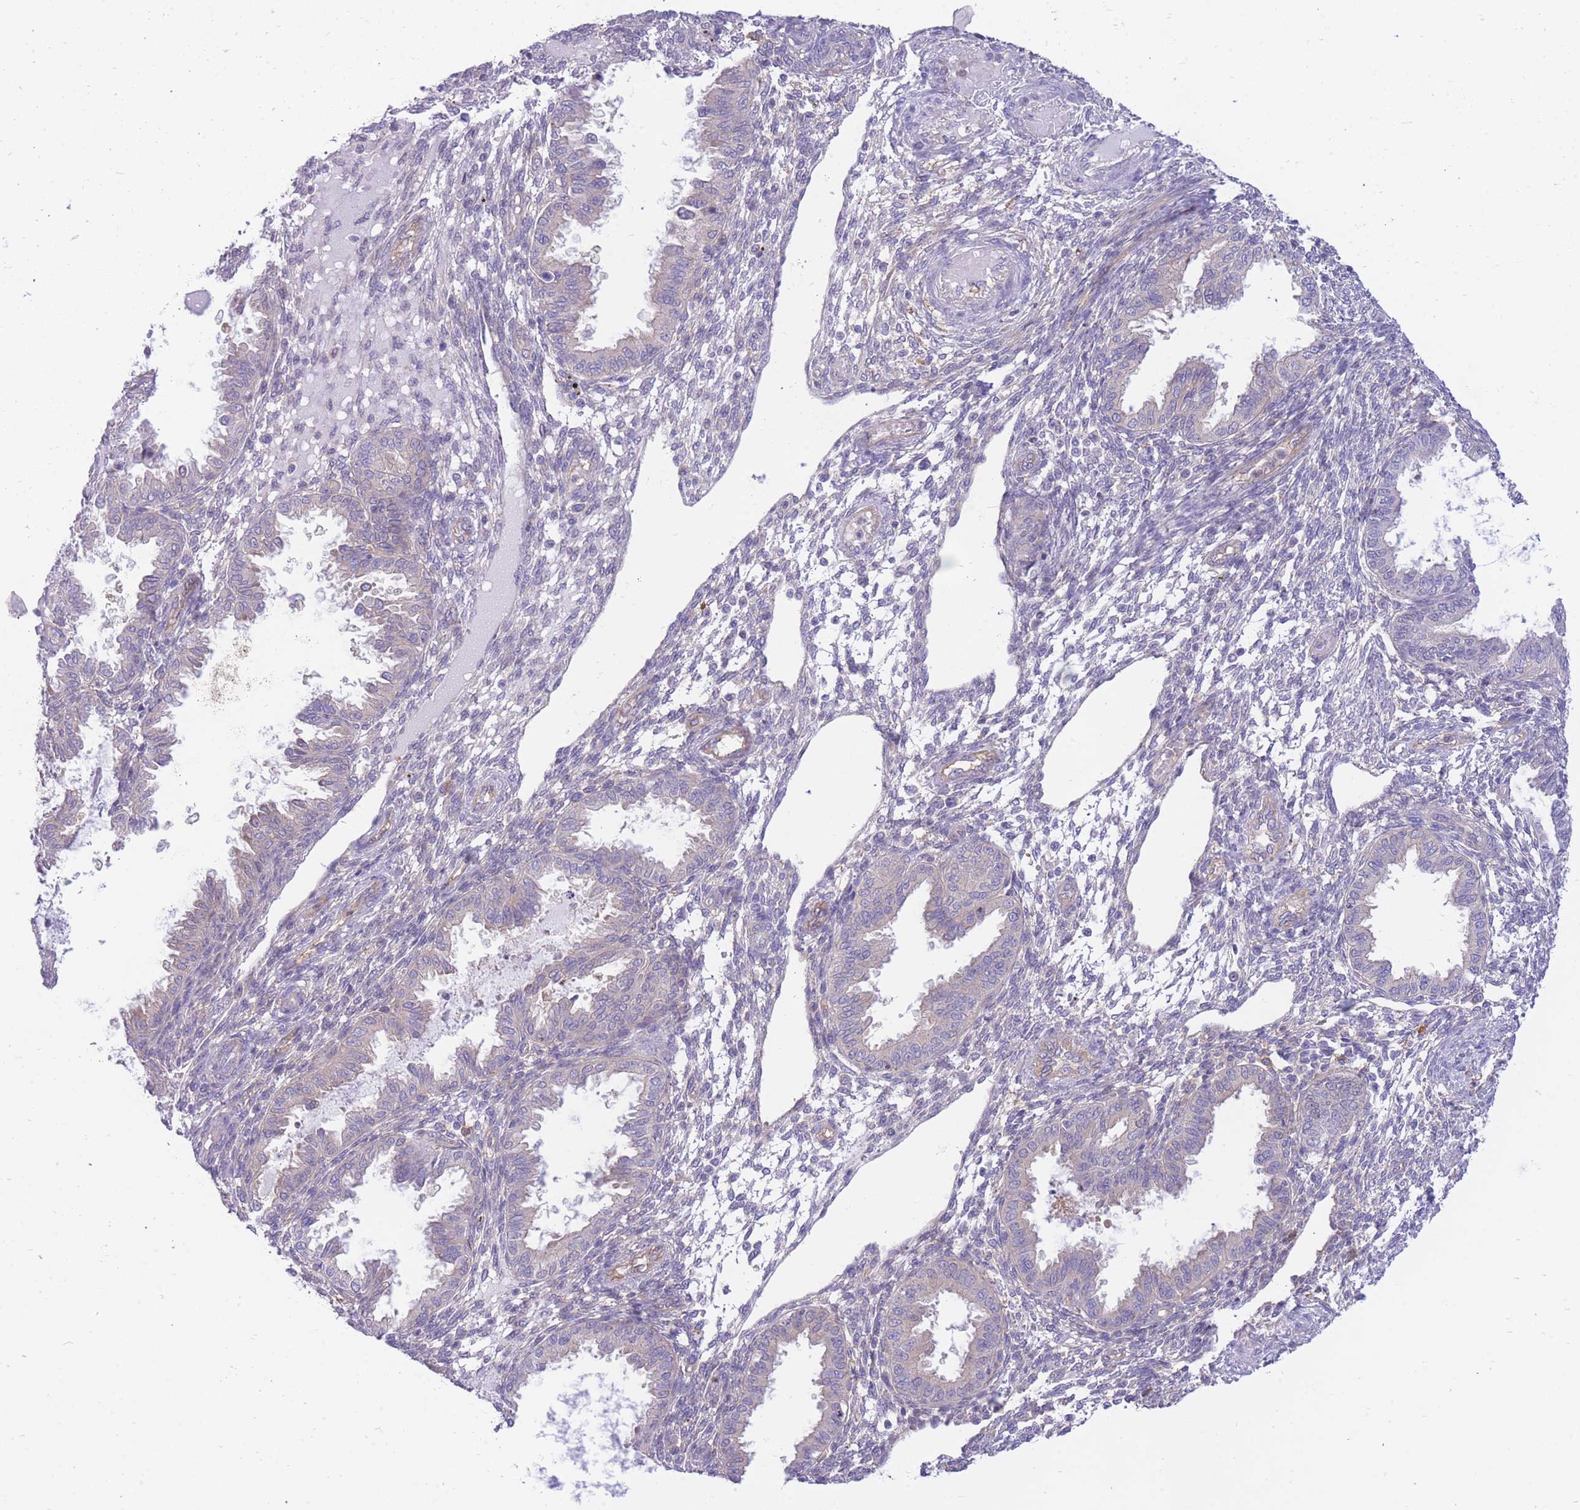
{"staining": {"intensity": "weak", "quantity": "<25%", "location": "cytoplasmic/membranous"}, "tissue": "endometrium", "cell_type": "Cells in endometrial stroma", "image_type": "normal", "snomed": [{"axis": "morphology", "description": "Normal tissue, NOS"}, {"axis": "topography", "description": "Endometrium"}], "caption": "High magnification brightfield microscopy of unremarkable endometrium stained with DAB (brown) and counterstained with hematoxylin (blue): cells in endometrial stroma show no significant expression. (DAB (3,3'-diaminobenzidine) immunohistochemistry visualized using brightfield microscopy, high magnification).", "gene": "NAMPT", "patient": {"sex": "female", "age": 33}}